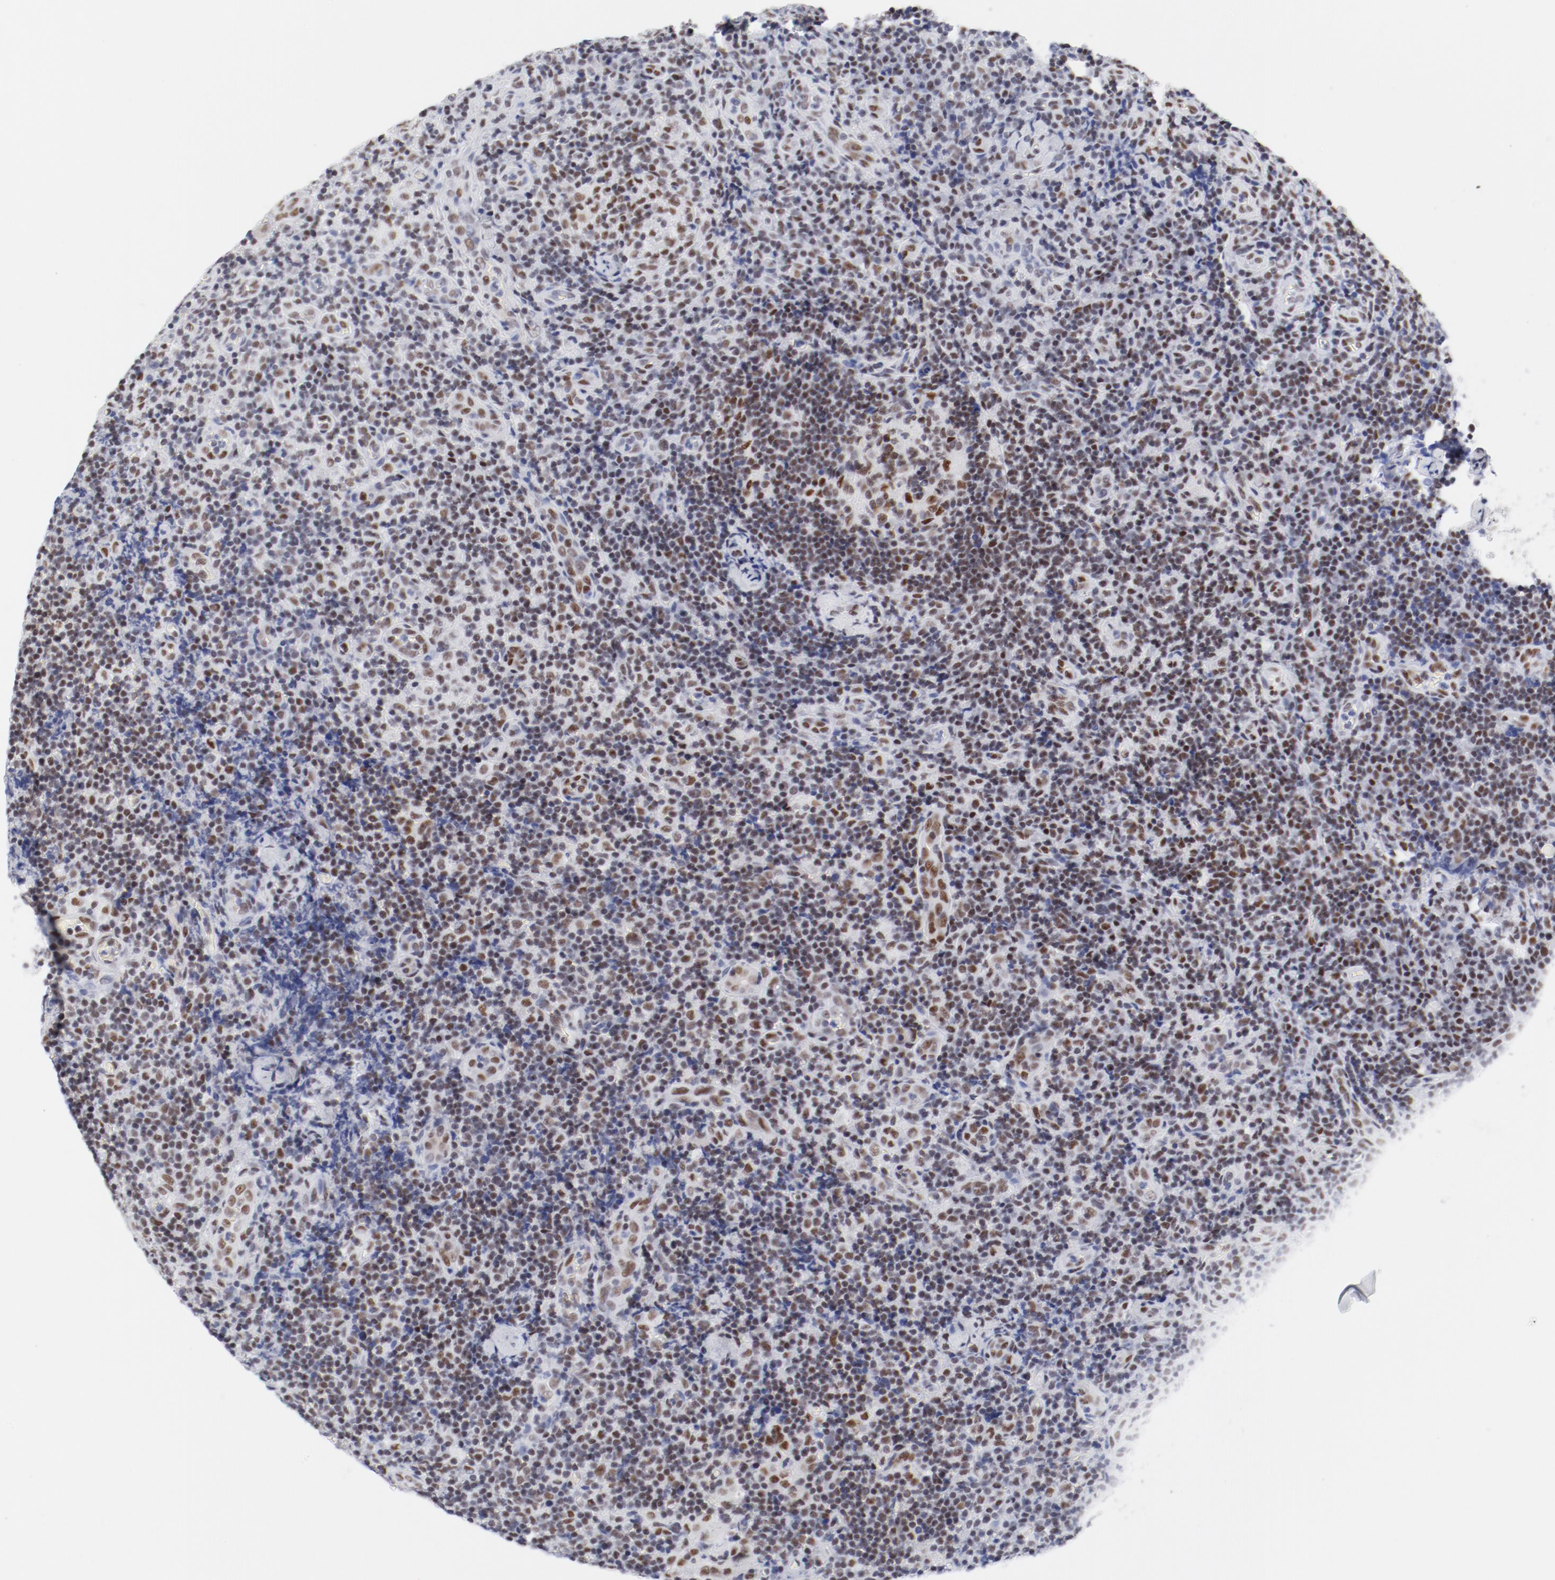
{"staining": {"intensity": "moderate", "quantity": ">75%", "location": "nuclear"}, "tissue": "lymph node", "cell_type": "Germinal center cells", "image_type": "normal", "snomed": [{"axis": "morphology", "description": "Normal tissue, NOS"}, {"axis": "morphology", "description": "Inflammation, NOS"}, {"axis": "topography", "description": "Lymph node"}], "caption": "Immunohistochemistry (IHC) (DAB) staining of normal human lymph node exhibits moderate nuclear protein positivity in approximately >75% of germinal center cells. (DAB (3,3'-diaminobenzidine) IHC with brightfield microscopy, high magnification).", "gene": "ATF2", "patient": {"sex": "male", "age": 46}}